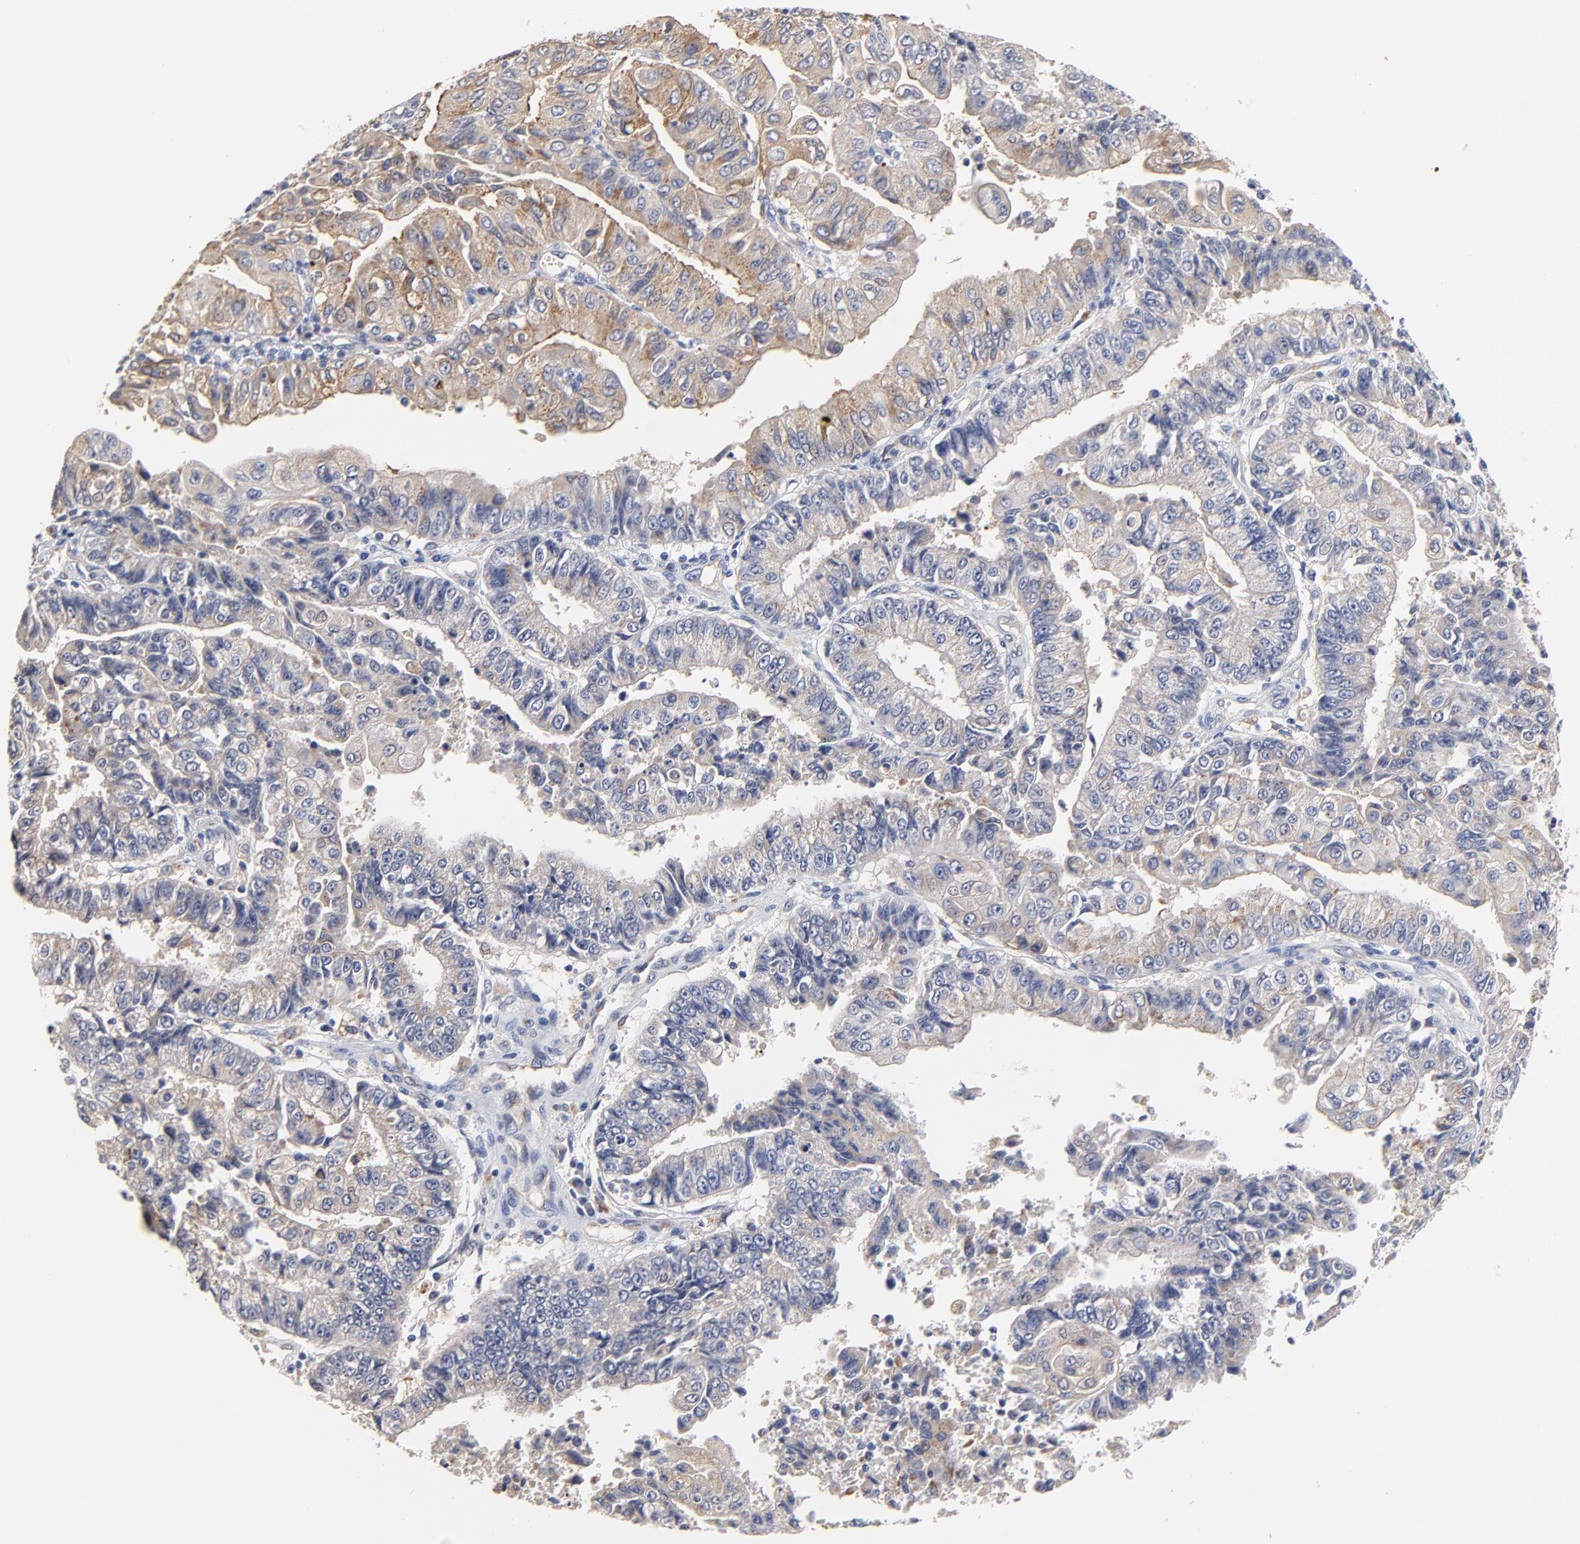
{"staining": {"intensity": "weak", "quantity": ">75%", "location": "cytoplasmic/membranous"}, "tissue": "endometrial cancer", "cell_type": "Tumor cells", "image_type": "cancer", "snomed": [{"axis": "morphology", "description": "Adenocarcinoma, NOS"}, {"axis": "topography", "description": "Endometrium"}], "caption": "Immunohistochemistry (DAB (3,3'-diaminobenzidine)) staining of endometrial adenocarcinoma reveals weak cytoplasmic/membranous protein expression in about >75% of tumor cells.", "gene": "FBXL2", "patient": {"sex": "female", "age": 75}}